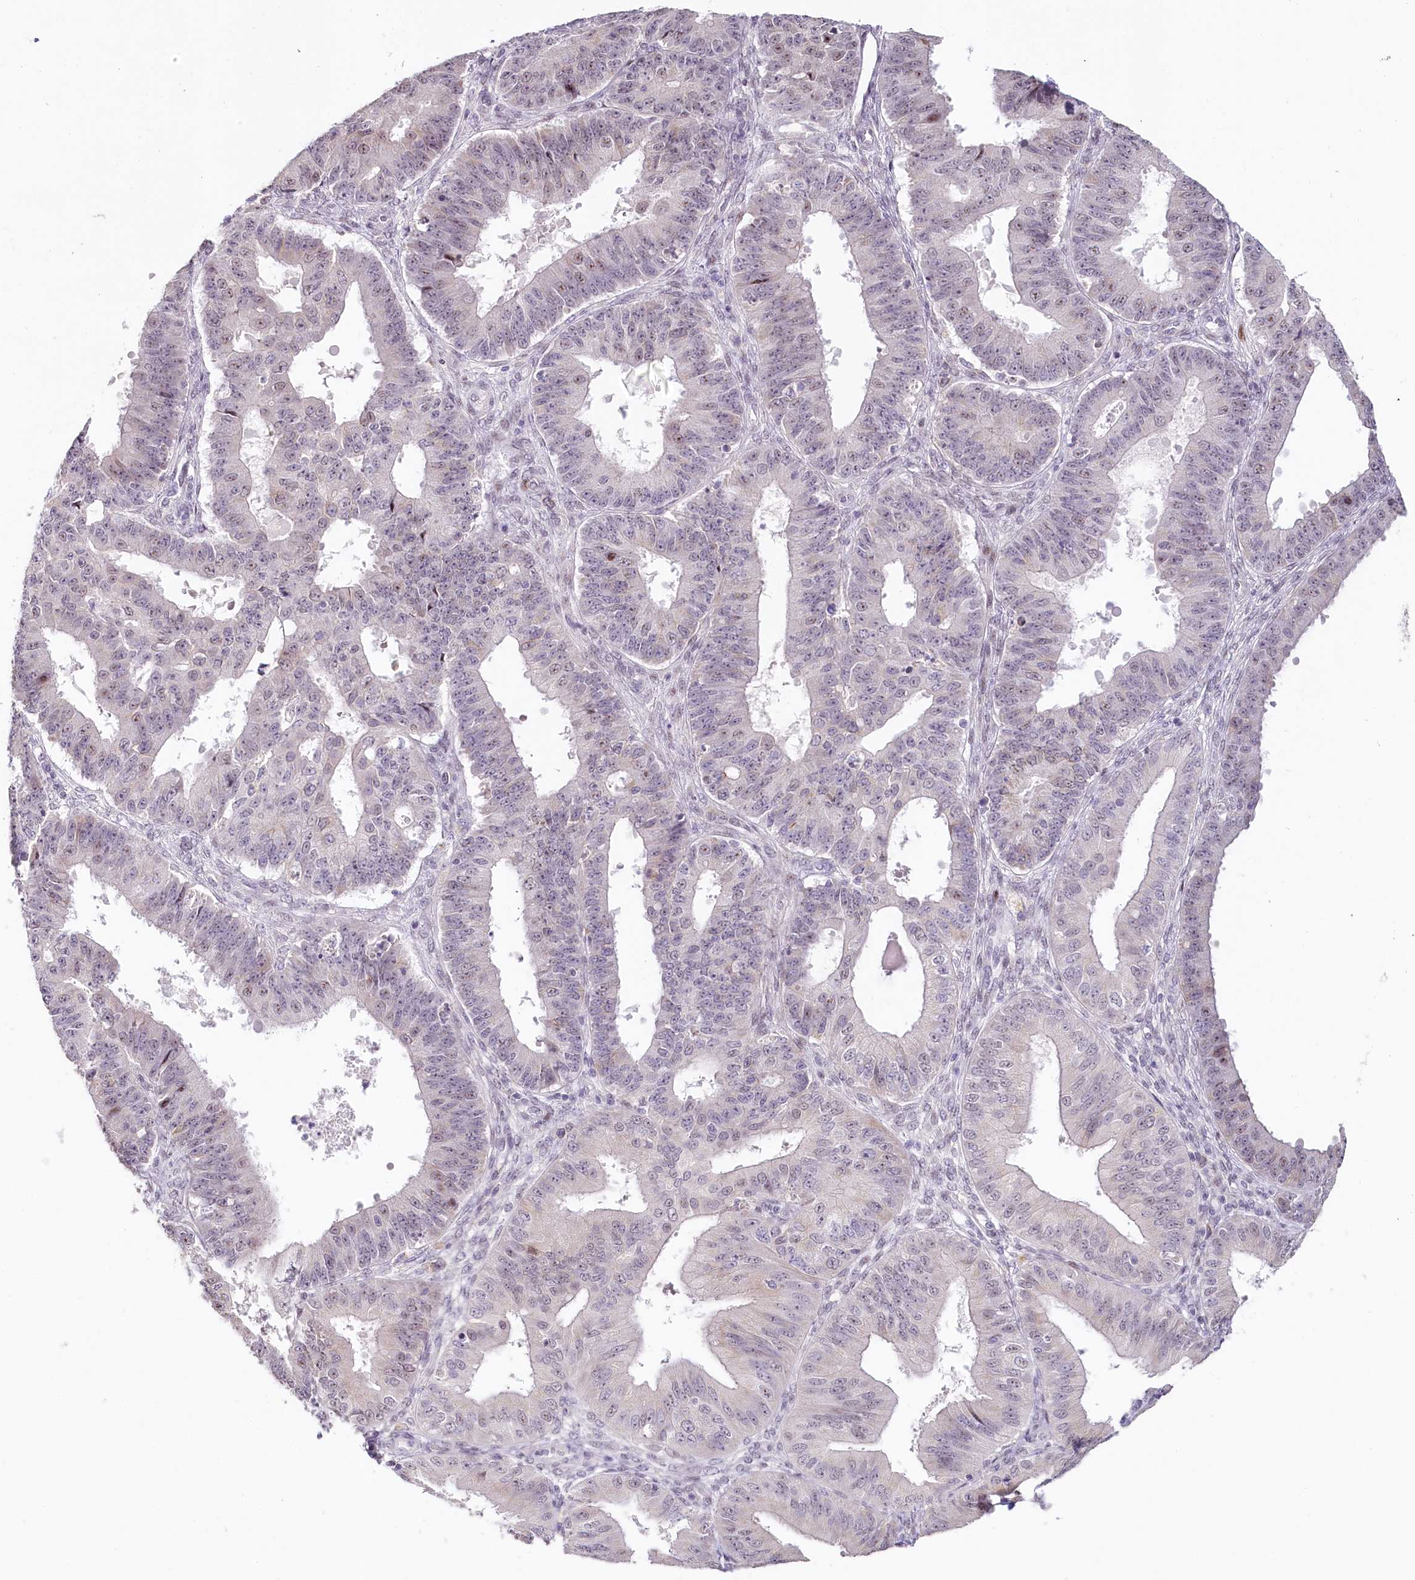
{"staining": {"intensity": "weak", "quantity": "<25%", "location": "nuclear"}, "tissue": "ovarian cancer", "cell_type": "Tumor cells", "image_type": "cancer", "snomed": [{"axis": "morphology", "description": "Carcinoma, endometroid"}, {"axis": "topography", "description": "Appendix"}, {"axis": "topography", "description": "Ovary"}], "caption": "This is an IHC photomicrograph of human ovarian cancer. There is no expression in tumor cells.", "gene": "HPD", "patient": {"sex": "female", "age": 42}}